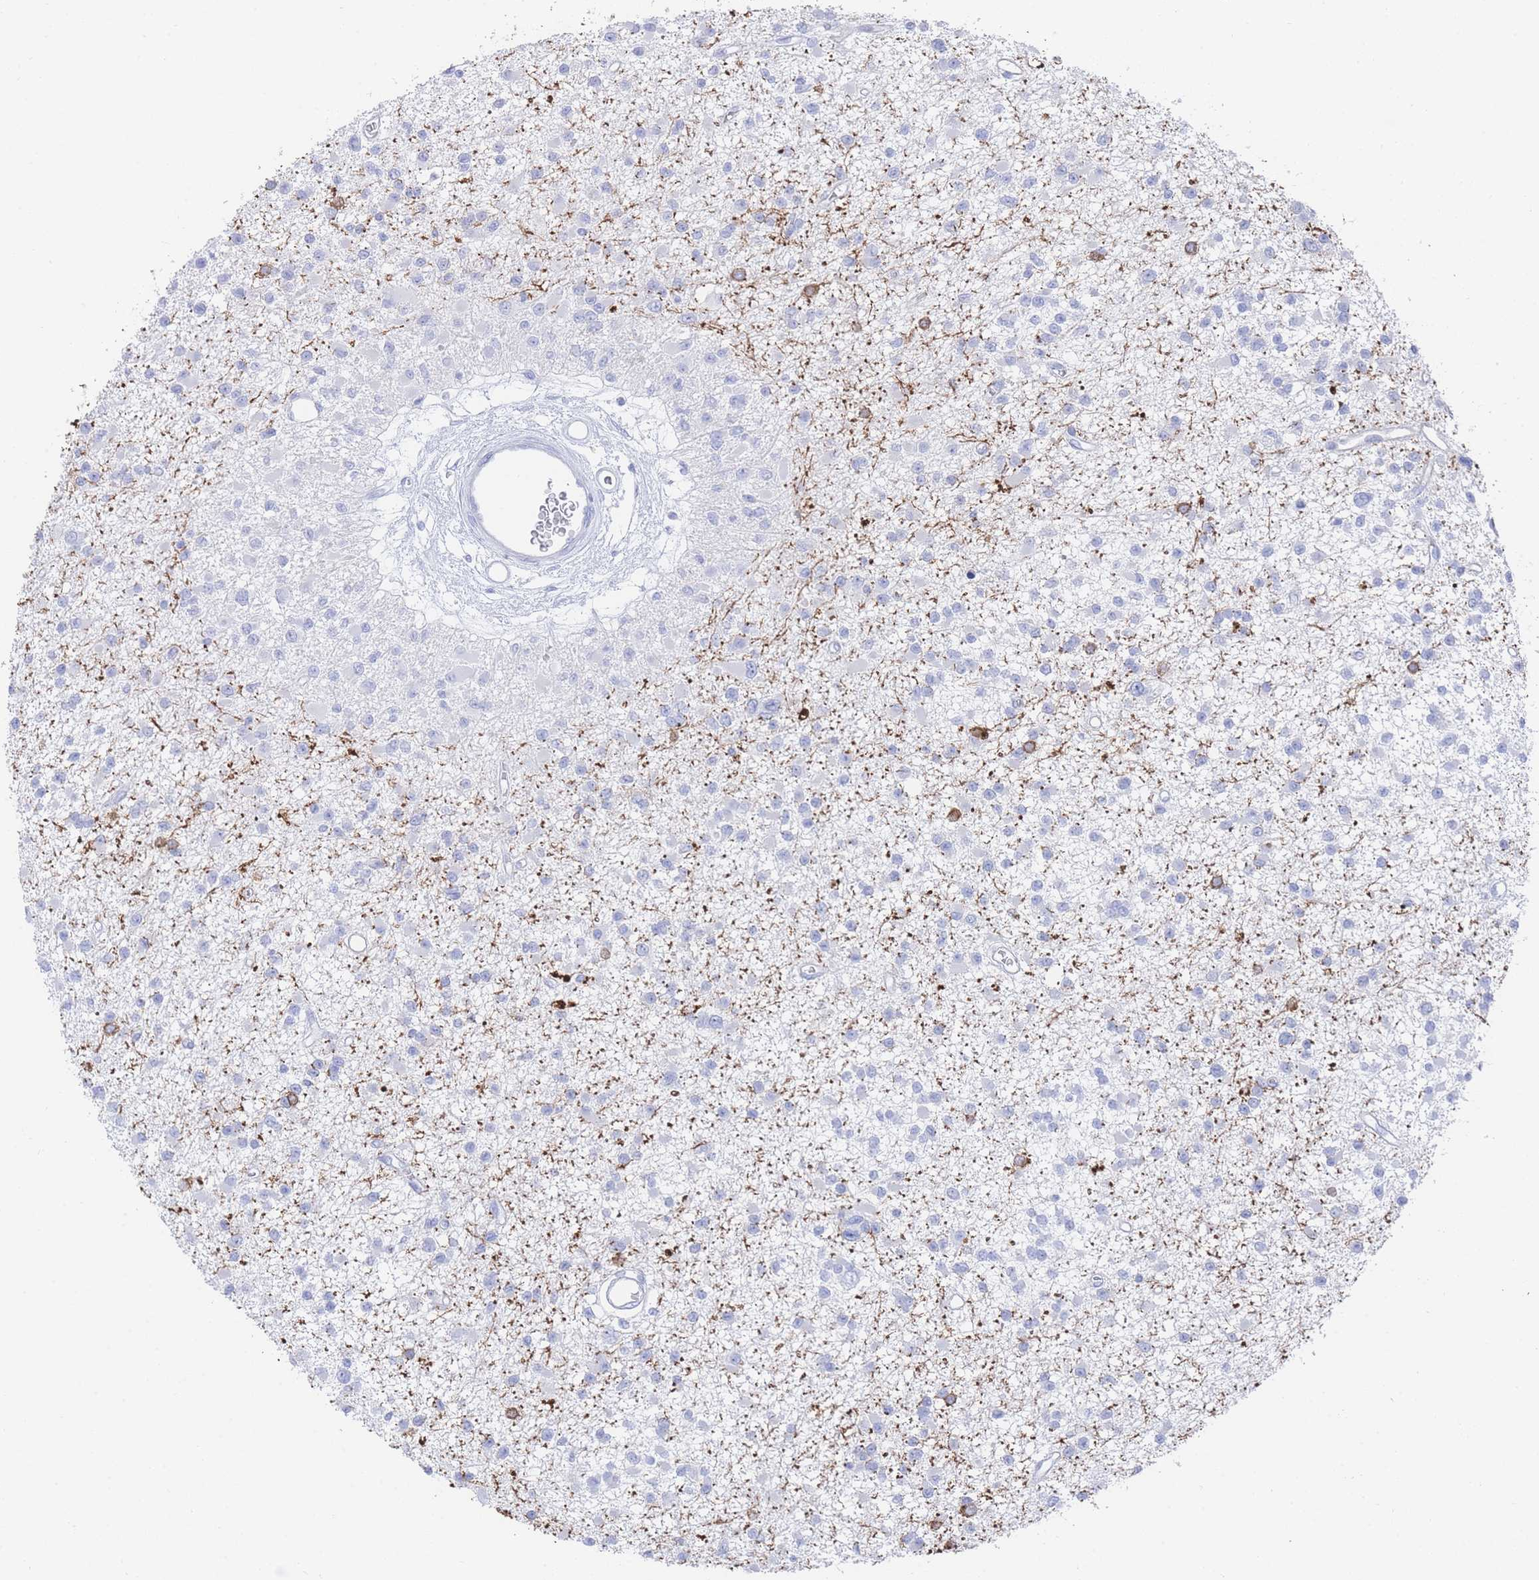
{"staining": {"intensity": "negative", "quantity": "none", "location": "none"}, "tissue": "glioma", "cell_type": "Tumor cells", "image_type": "cancer", "snomed": [{"axis": "morphology", "description": "Glioma, malignant, Low grade"}, {"axis": "topography", "description": "Brain"}], "caption": "IHC of glioma displays no positivity in tumor cells. (DAB immunohistochemistry visualized using brightfield microscopy, high magnification).", "gene": "LRRC37A", "patient": {"sex": "female", "age": 22}}